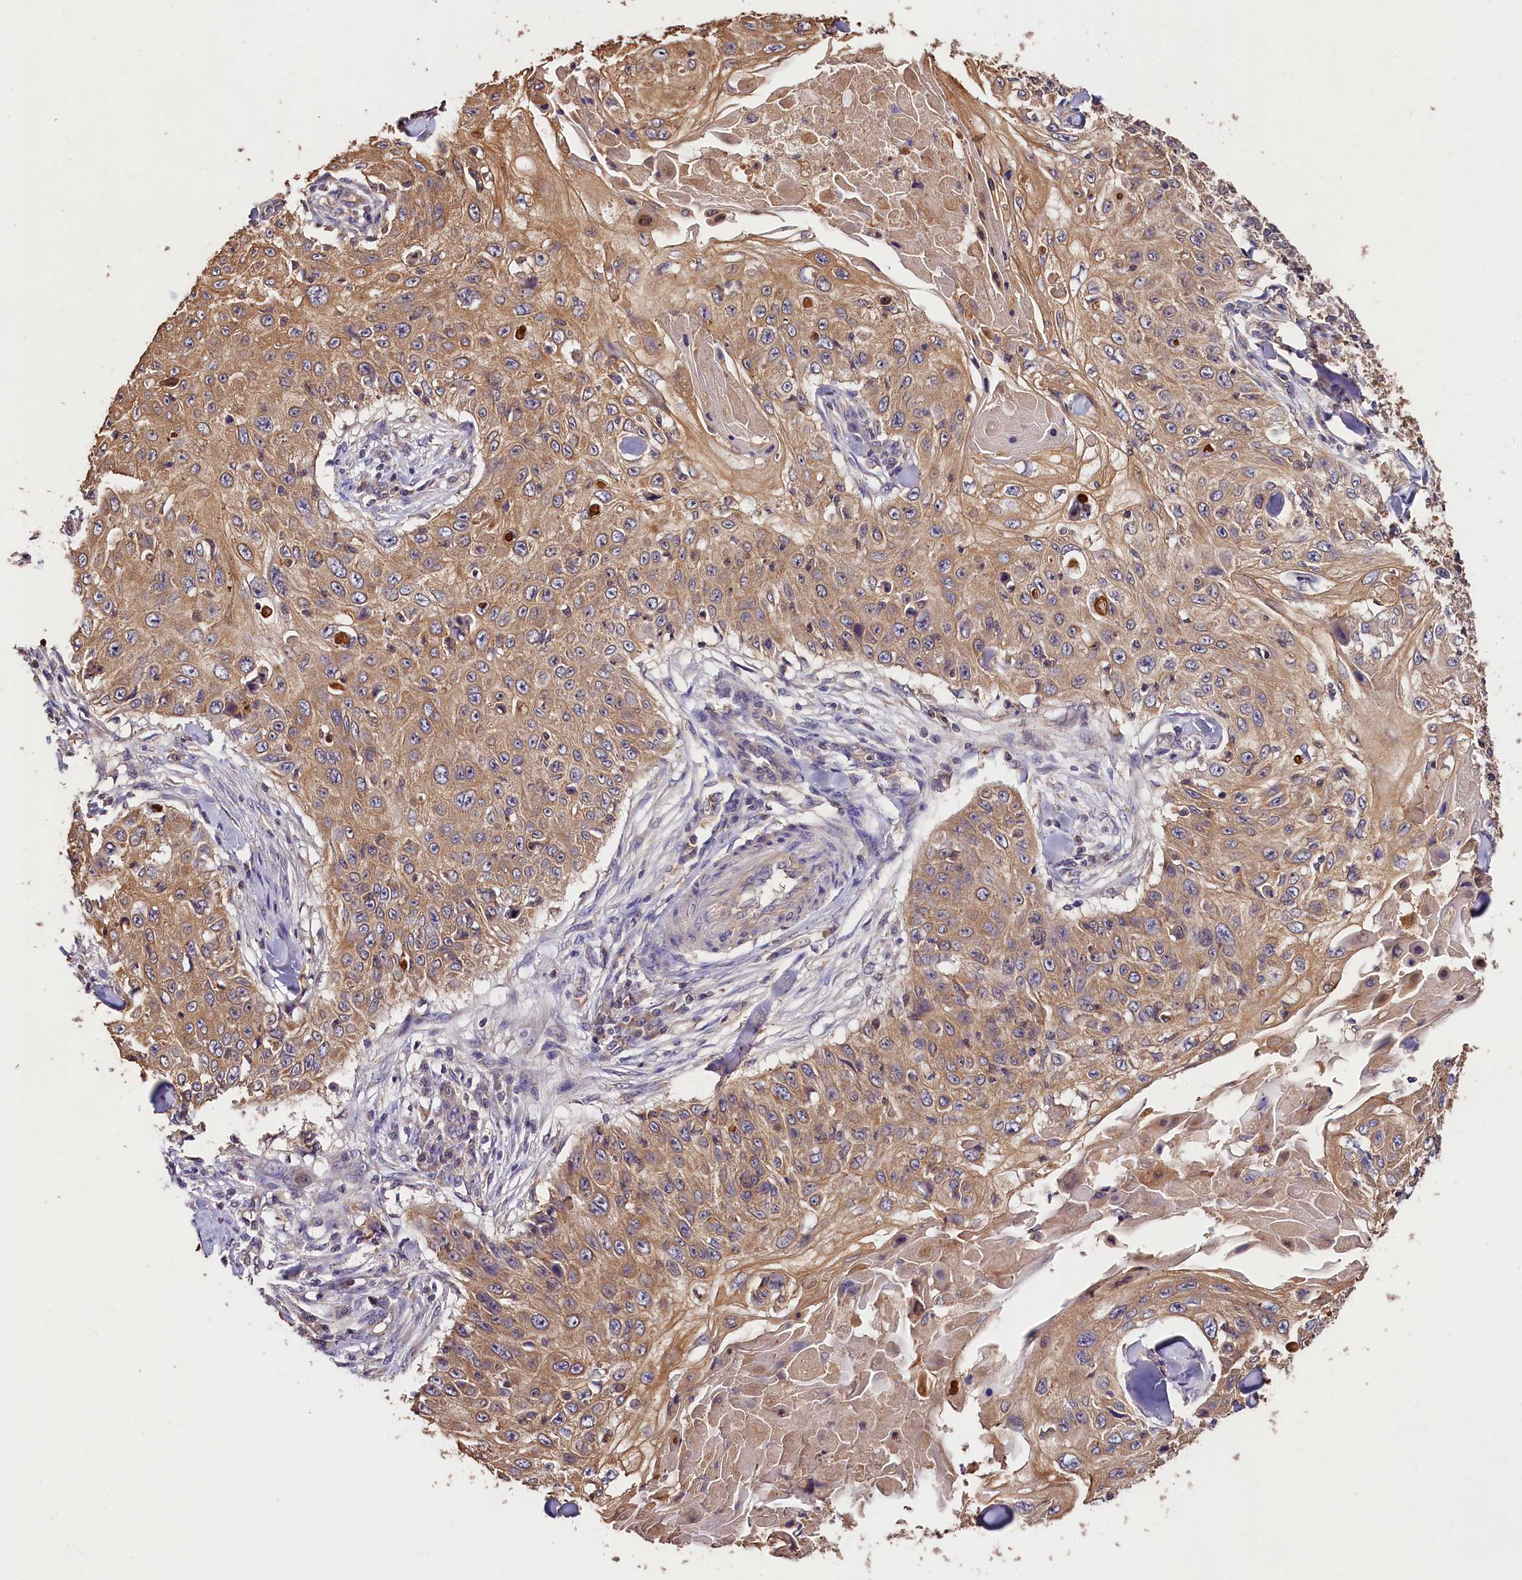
{"staining": {"intensity": "moderate", "quantity": ">75%", "location": "cytoplasmic/membranous"}, "tissue": "skin cancer", "cell_type": "Tumor cells", "image_type": "cancer", "snomed": [{"axis": "morphology", "description": "Squamous cell carcinoma, NOS"}, {"axis": "topography", "description": "Skin"}], "caption": "Protein staining displays moderate cytoplasmic/membranous expression in approximately >75% of tumor cells in skin cancer. The protein of interest is shown in brown color, while the nuclei are stained blue.", "gene": "OAS3", "patient": {"sex": "male", "age": 86}}